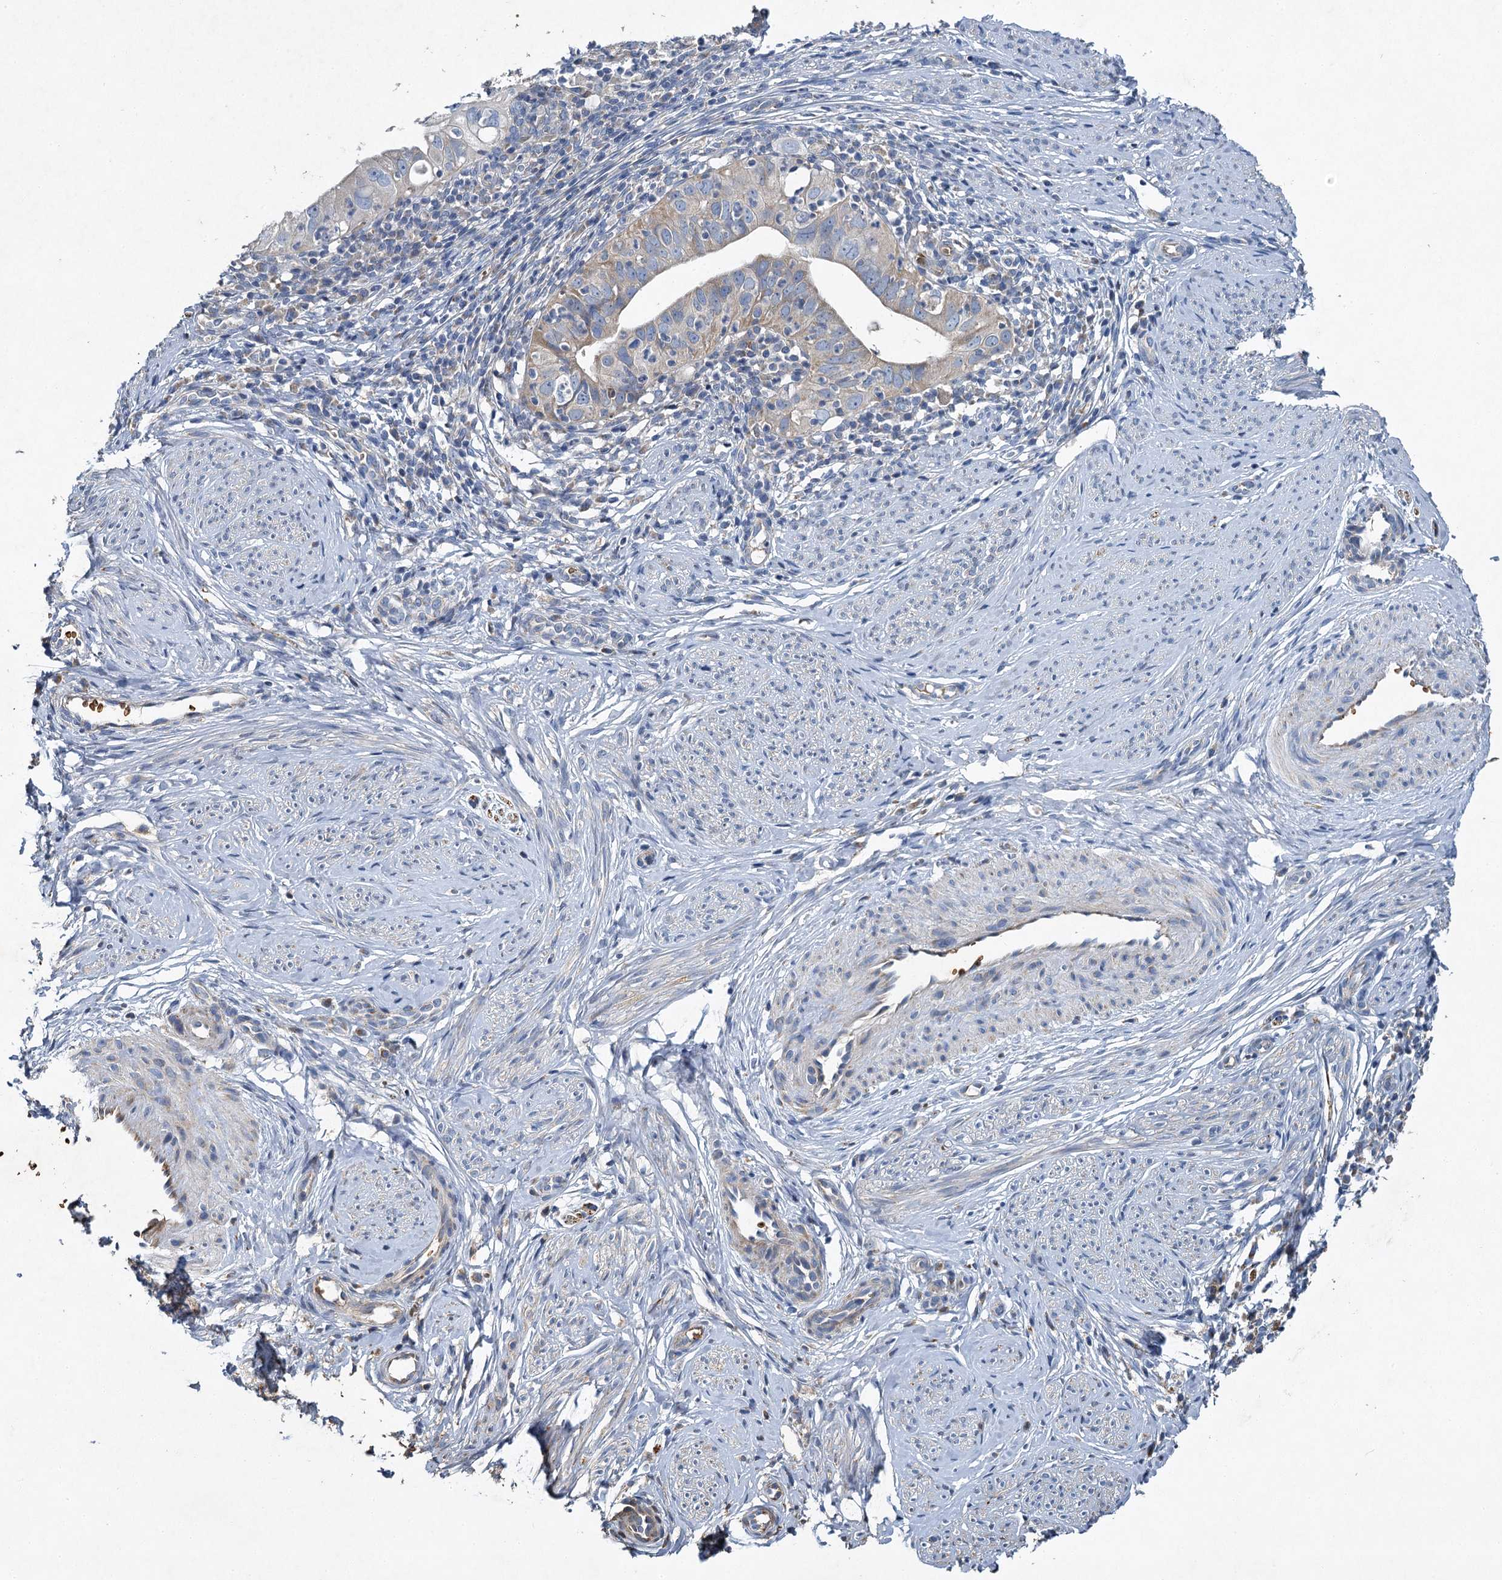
{"staining": {"intensity": "moderate", "quantity": "<25%", "location": "cytoplasmic/membranous"}, "tissue": "cervical cancer", "cell_type": "Tumor cells", "image_type": "cancer", "snomed": [{"axis": "morphology", "description": "Adenocarcinoma, NOS"}, {"axis": "topography", "description": "Cervix"}], "caption": "Moderate cytoplasmic/membranous expression is seen in about <25% of tumor cells in adenocarcinoma (cervical).", "gene": "BCS1L", "patient": {"sex": "female", "age": 36}}